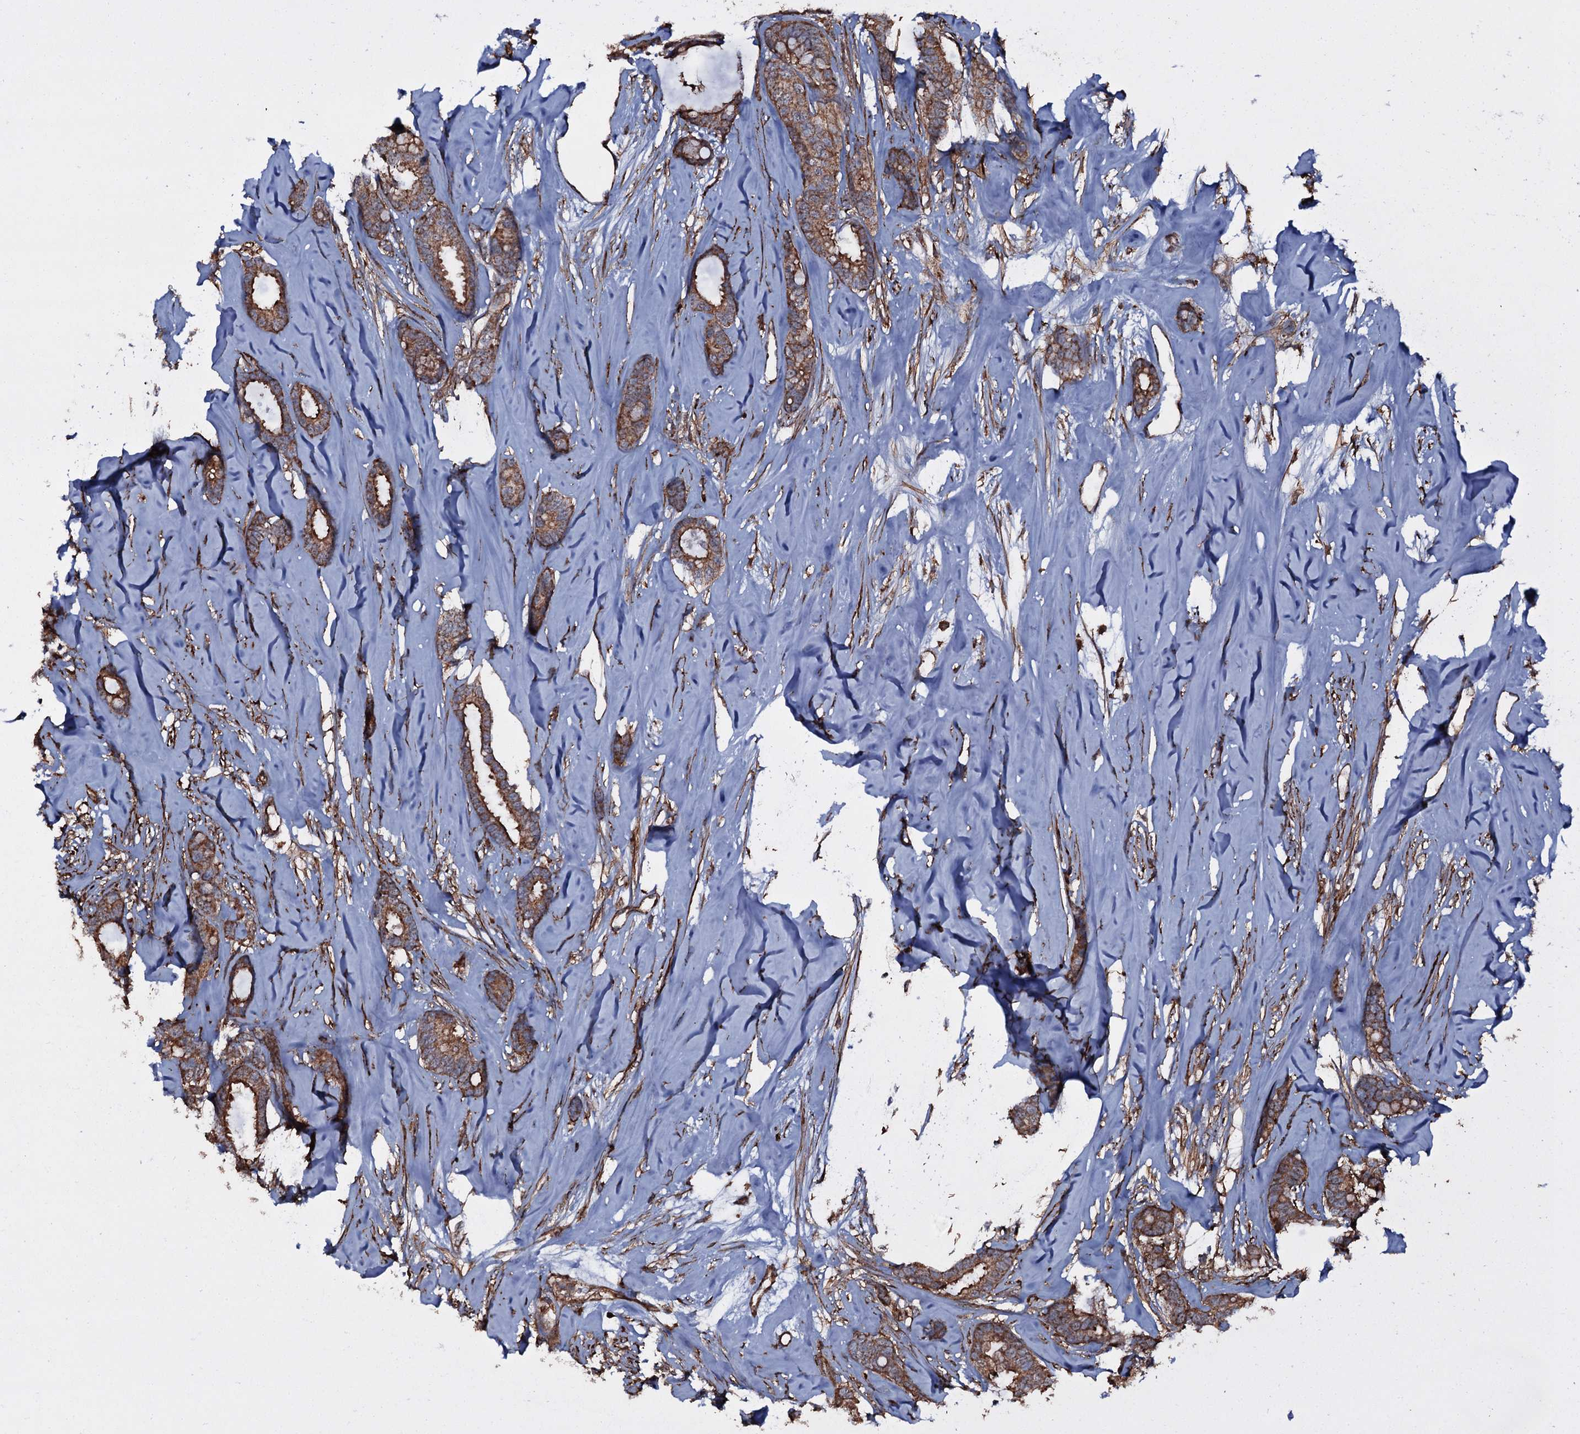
{"staining": {"intensity": "moderate", "quantity": ">75%", "location": "cytoplasmic/membranous"}, "tissue": "breast cancer", "cell_type": "Tumor cells", "image_type": "cancer", "snomed": [{"axis": "morphology", "description": "Duct carcinoma"}, {"axis": "topography", "description": "Breast"}], "caption": "There is medium levels of moderate cytoplasmic/membranous expression in tumor cells of breast cancer (infiltrating ductal carcinoma), as demonstrated by immunohistochemical staining (brown color).", "gene": "VWA8", "patient": {"sex": "female", "age": 87}}